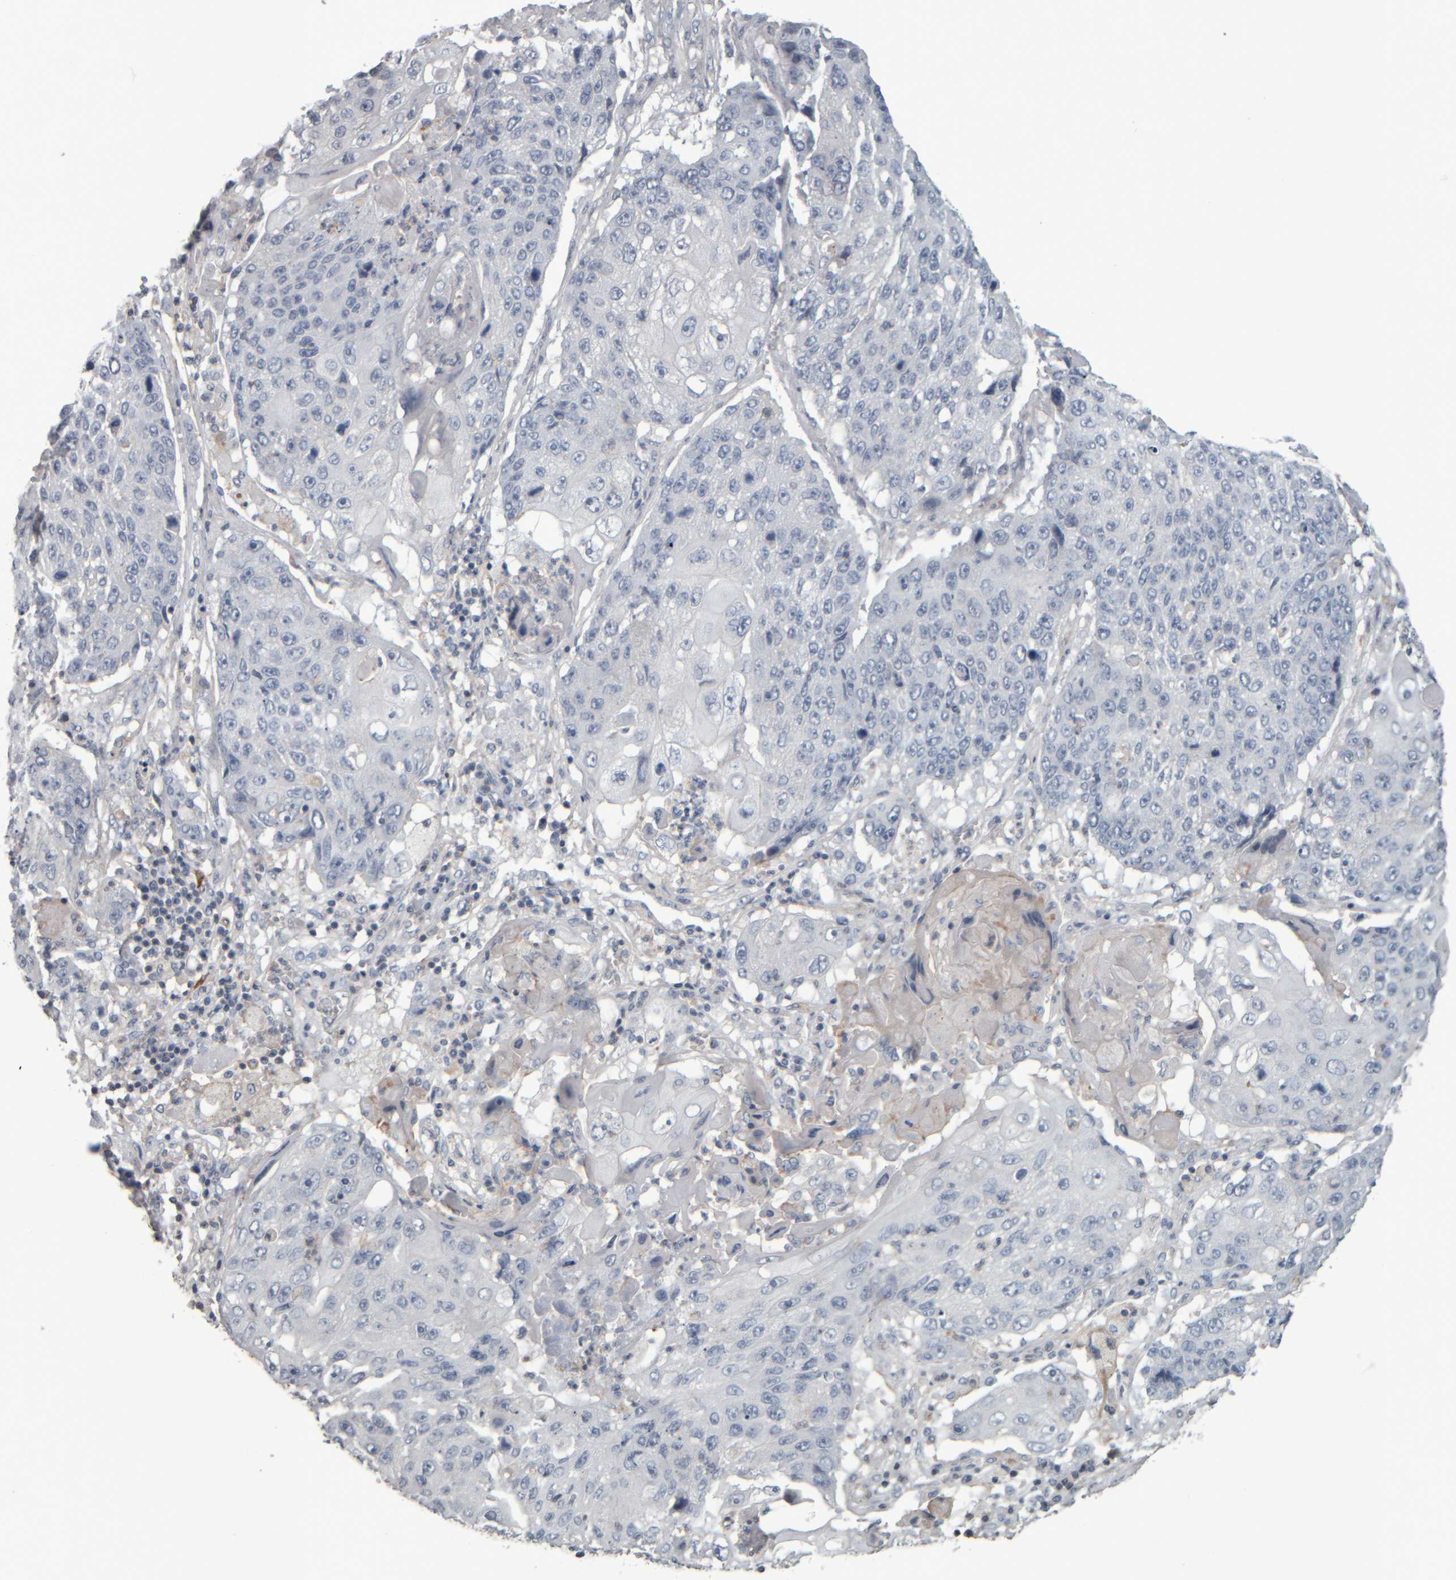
{"staining": {"intensity": "negative", "quantity": "none", "location": "none"}, "tissue": "lung cancer", "cell_type": "Tumor cells", "image_type": "cancer", "snomed": [{"axis": "morphology", "description": "Squamous cell carcinoma, NOS"}, {"axis": "topography", "description": "Lung"}], "caption": "This is an immunohistochemistry (IHC) histopathology image of human squamous cell carcinoma (lung). There is no positivity in tumor cells.", "gene": "CAVIN4", "patient": {"sex": "male", "age": 61}}